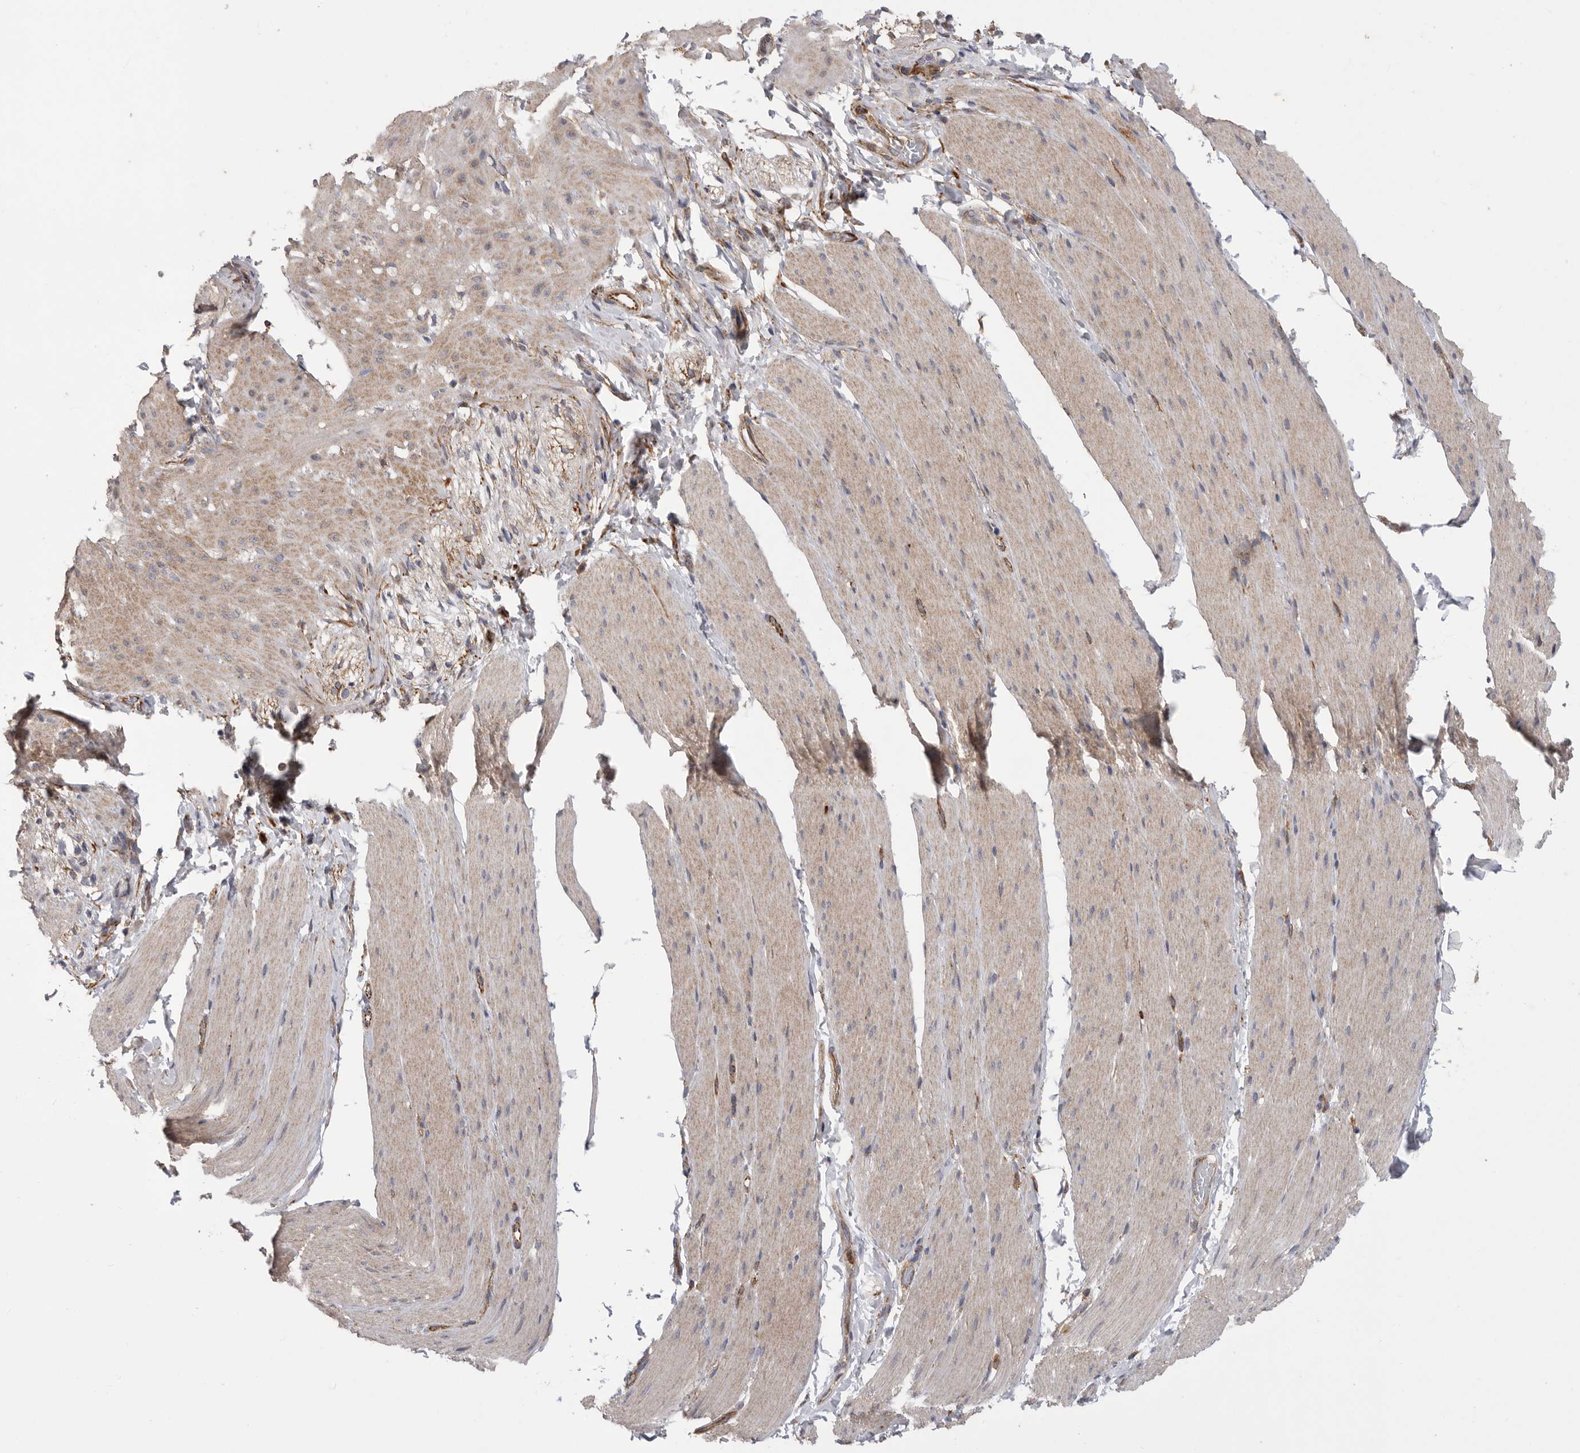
{"staining": {"intensity": "weak", "quantity": "25%-75%", "location": "cytoplasmic/membranous"}, "tissue": "smooth muscle", "cell_type": "Smooth muscle cells", "image_type": "normal", "snomed": [{"axis": "morphology", "description": "Normal tissue, NOS"}, {"axis": "topography", "description": "Smooth muscle"}, {"axis": "topography", "description": "Small intestine"}], "caption": "Immunohistochemistry (IHC) (DAB (3,3'-diaminobenzidine)) staining of benign human smooth muscle demonstrates weak cytoplasmic/membranous protein expression in about 25%-75% of smooth muscle cells.", "gene": "SIGLEC10", "patient": {"sex": "female", "age": 84}}